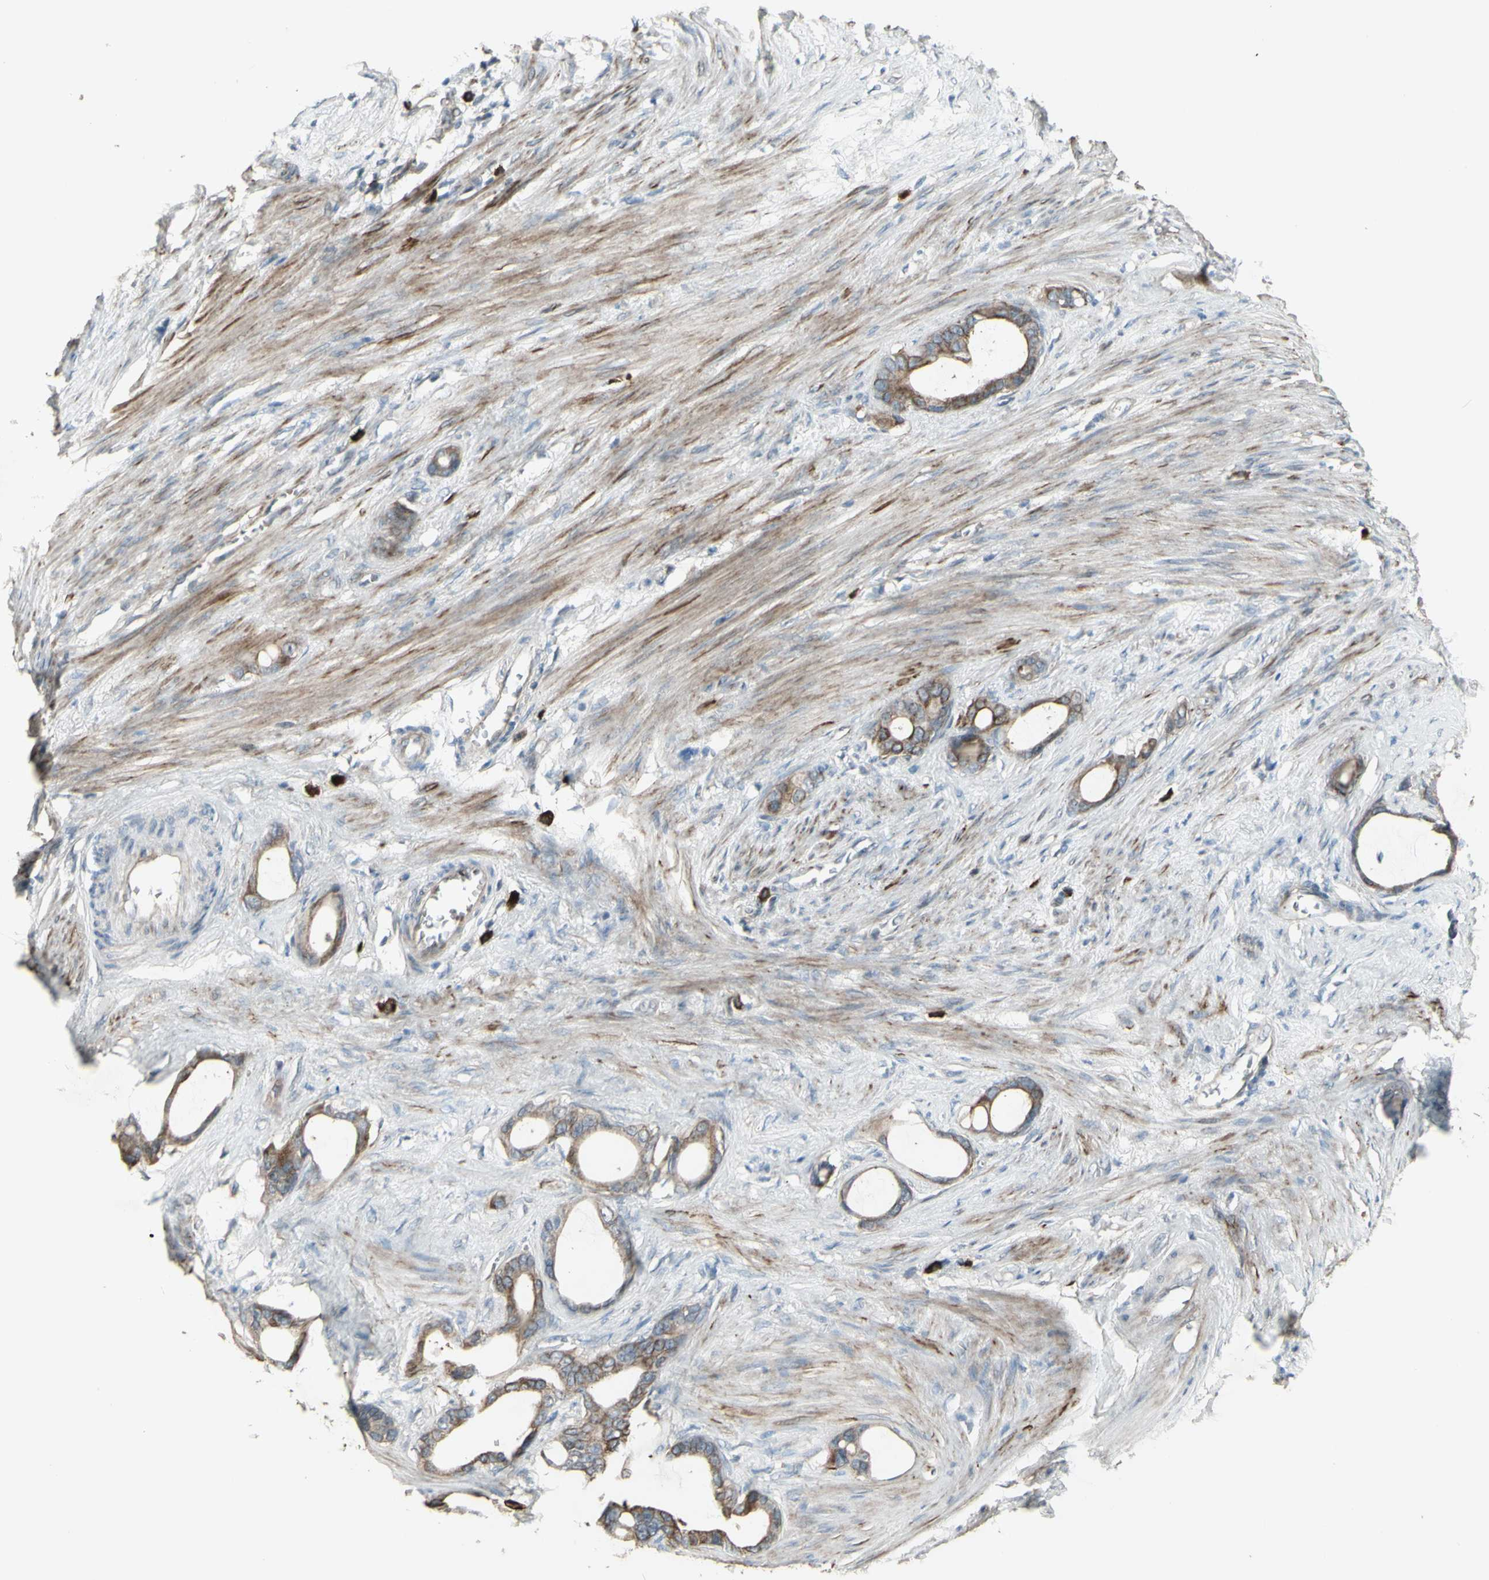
{"staining": {"intensity": "moderate", "quantity": ">75%", "location": "cytoplasmic/membranous"}, "tissue": "stomach cancer", "cell_type": "Tumor cells", "image_type": "cancer", "snomed": [{"axis": "morphology", "description": "Adenocarcinoma, NOS"}, {"axis": "topography", "description": "Stomach"}], "caption": "Protein analysis of stomach cancer tissue reveals moderate cytoplasmic/membranous staining in approximately >75% of tumor cells.", "gene": "GRAMD1B", "patient": {"sex": "female", "age": 75}}